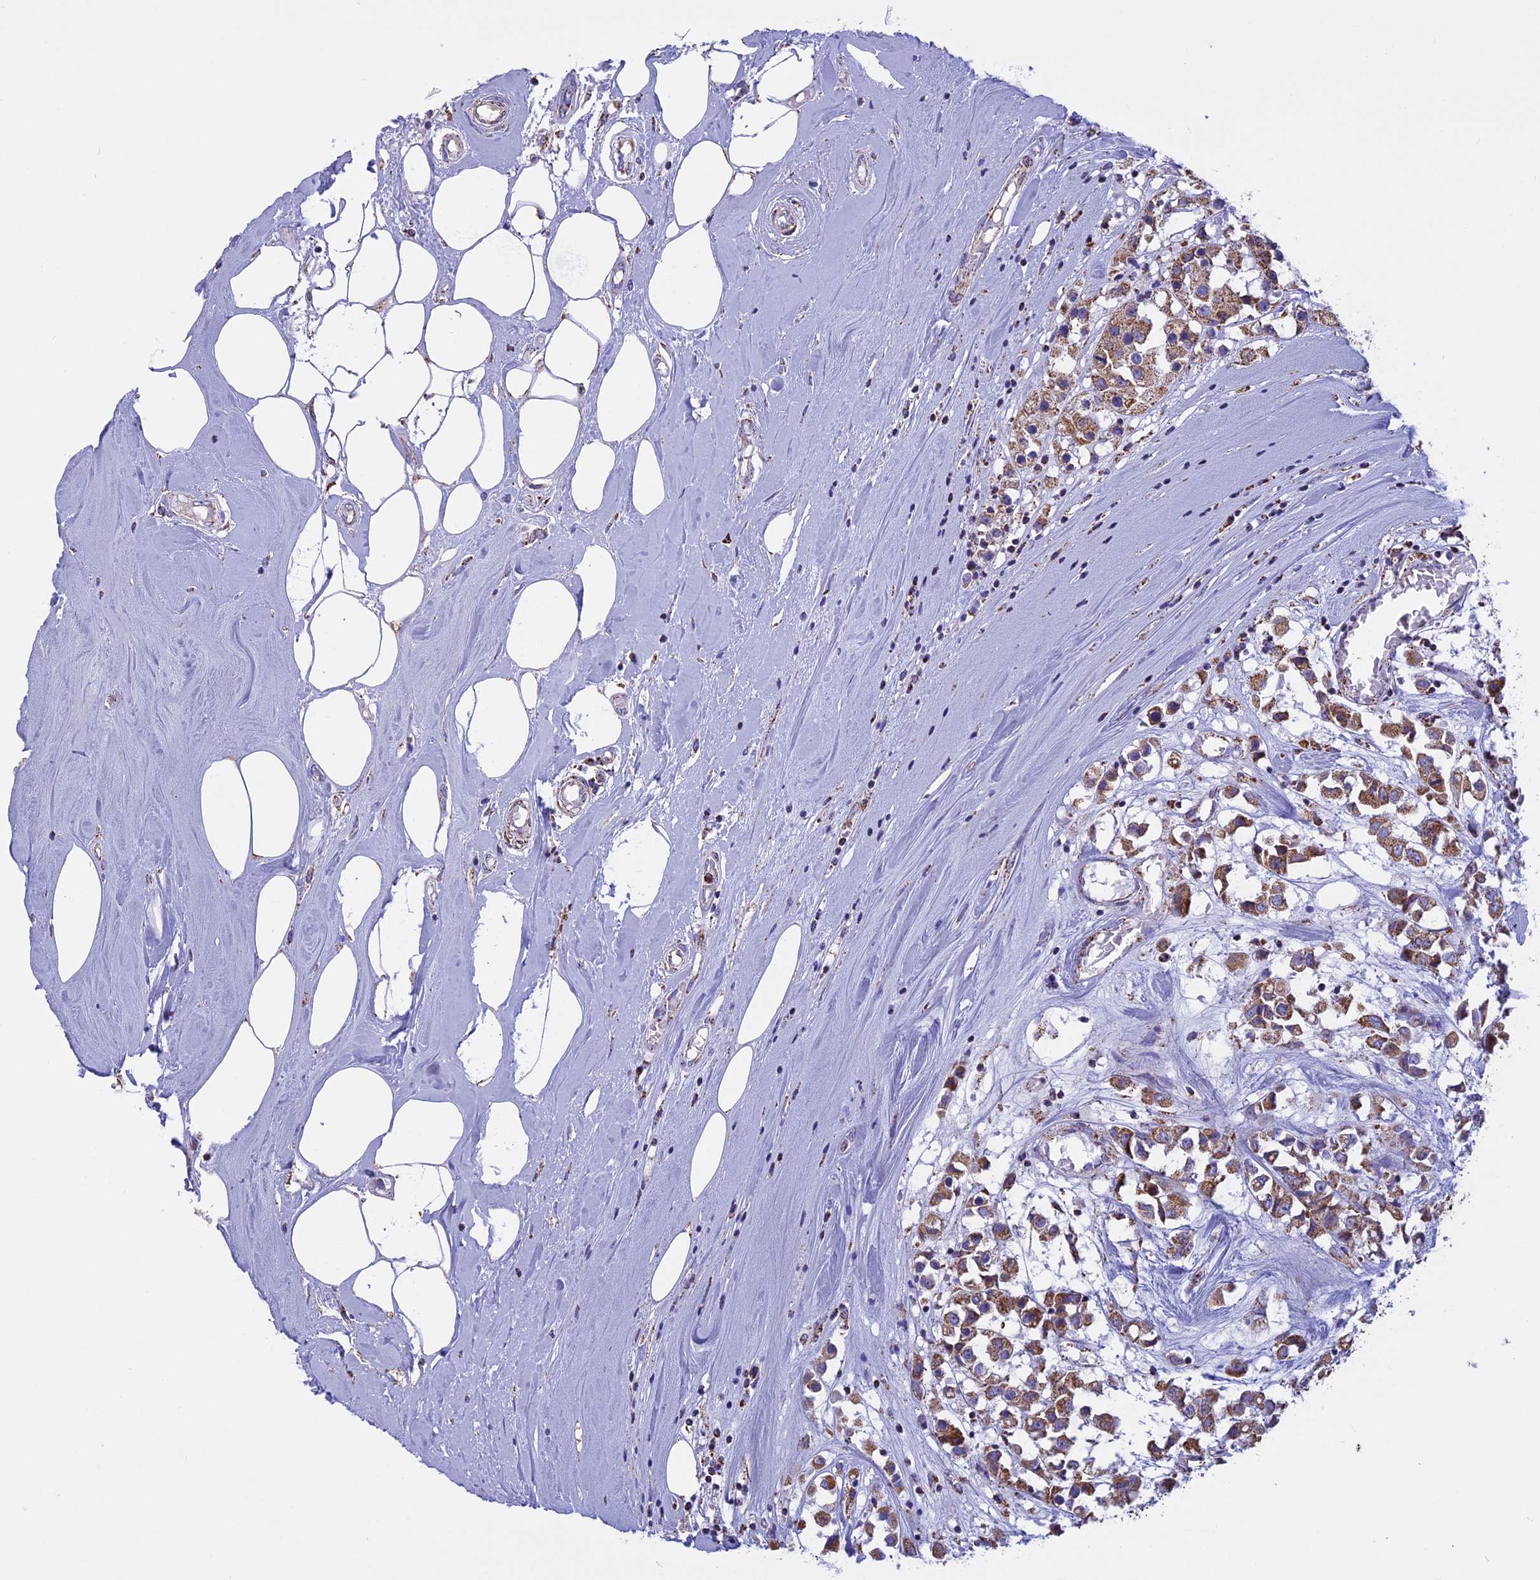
{"staining": {"intensity": "moderate", "quantity": ">75%", "location": "cytoplasmic/membranous"}, "tissue": "breast cancer", "cell_type": "Tumor cells", "image_type": "cancer", "snomed": [{"axis": "morphology", "description": "Duct carcinoma"}, {"axis": "topography", "description": "Breast"}], "caption": "Breast cancer was stained to show a protein in brown. There is medium levels of moderate cytoplasmic/membranous expression in approximately >75% of tumor cells.", "gene": "KCNG1", "patient": {"sex": "female", "age": 61}}